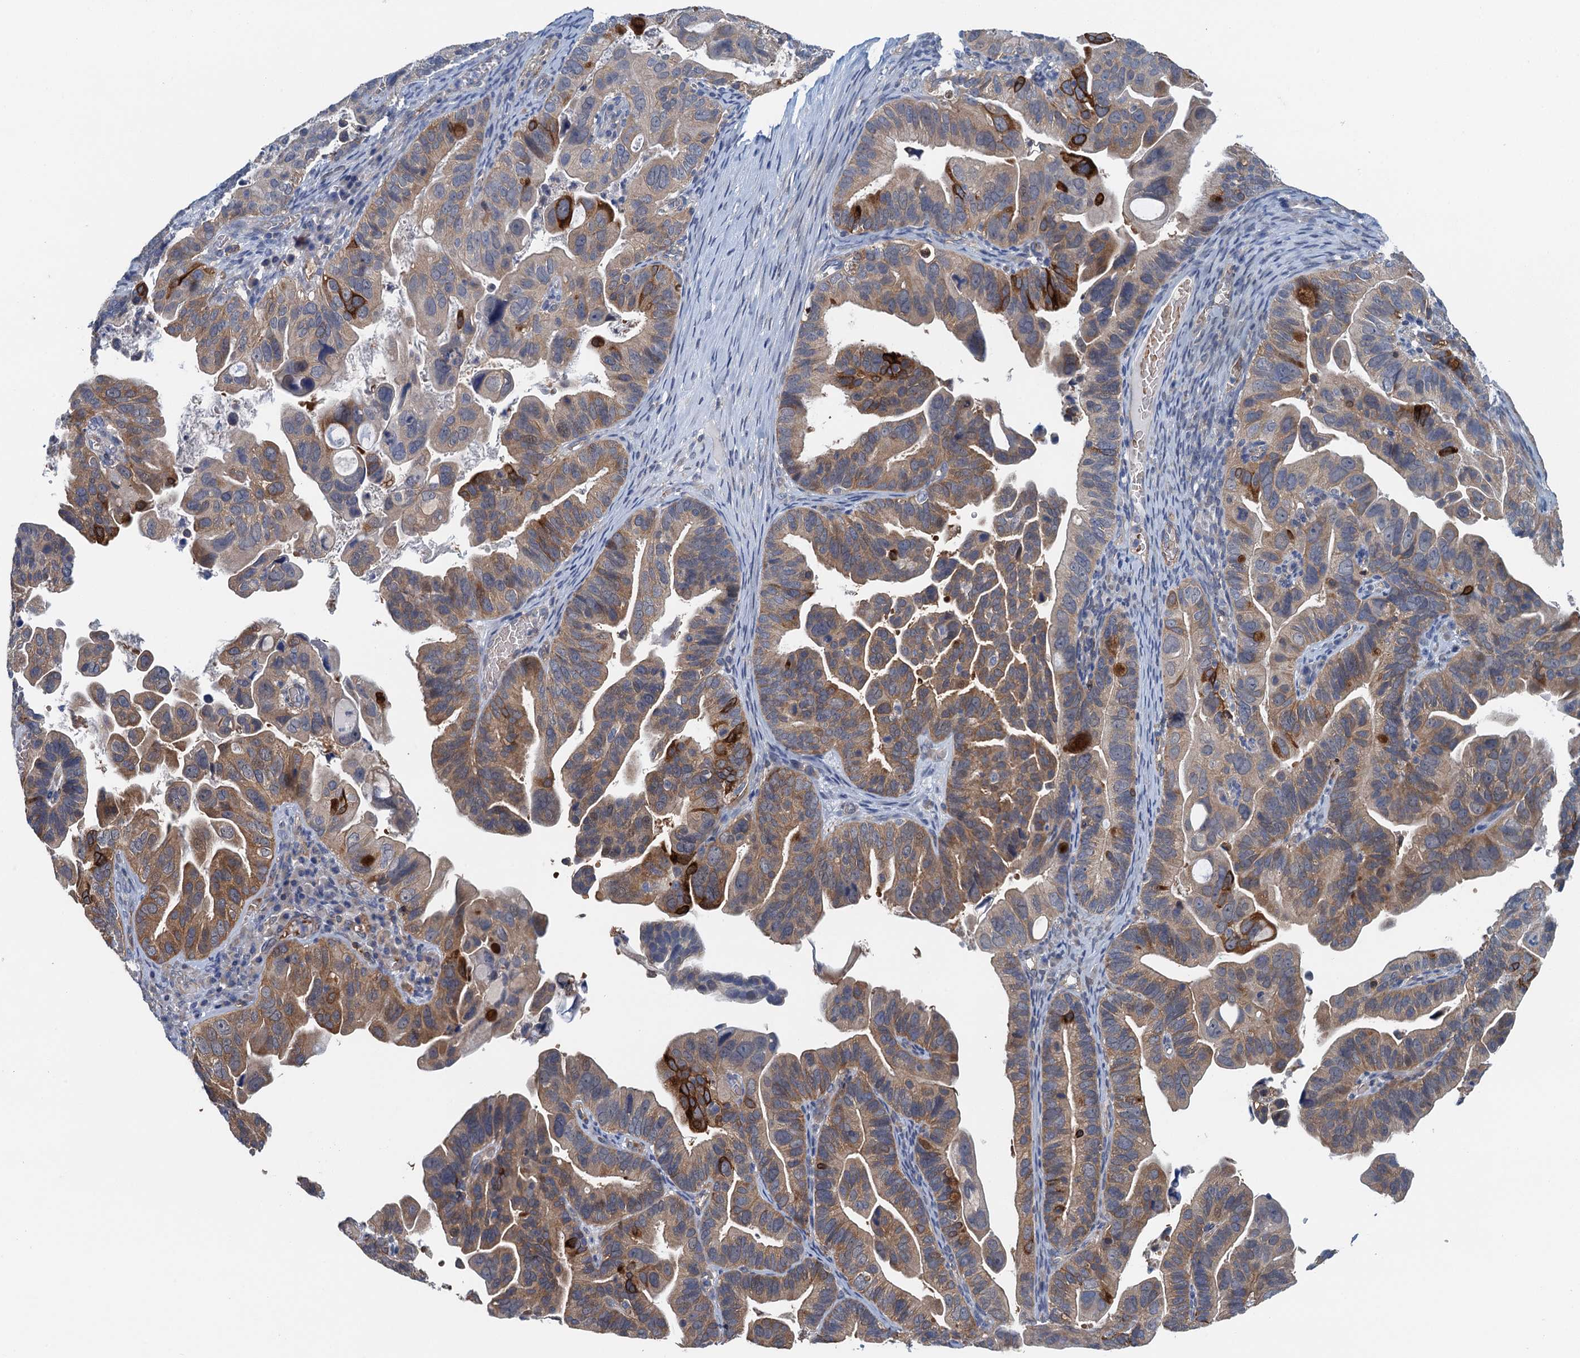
{"staining": {"intensity": "strong", "quantity": "<25%", "location": "cytoplasmic/membranous"}, "tissue": "ovarian cancer", "cell_type": "Tumor cells", "image_type": "cancer", "snomed": [{"axis": "morphology", "description": "Cystadenocarcinoma, serous, NOS"}, {"axis": "topography", "description": "Ovary"}], "caption": "Strong cytoplasmic/membranous protein expression is appreciated in approximately <25% of tumor cells in ovarian cancer (serous cystadenocarcinoma).", "gene": "RSAD2", "patient": {"sex": "female", "age": 56}}